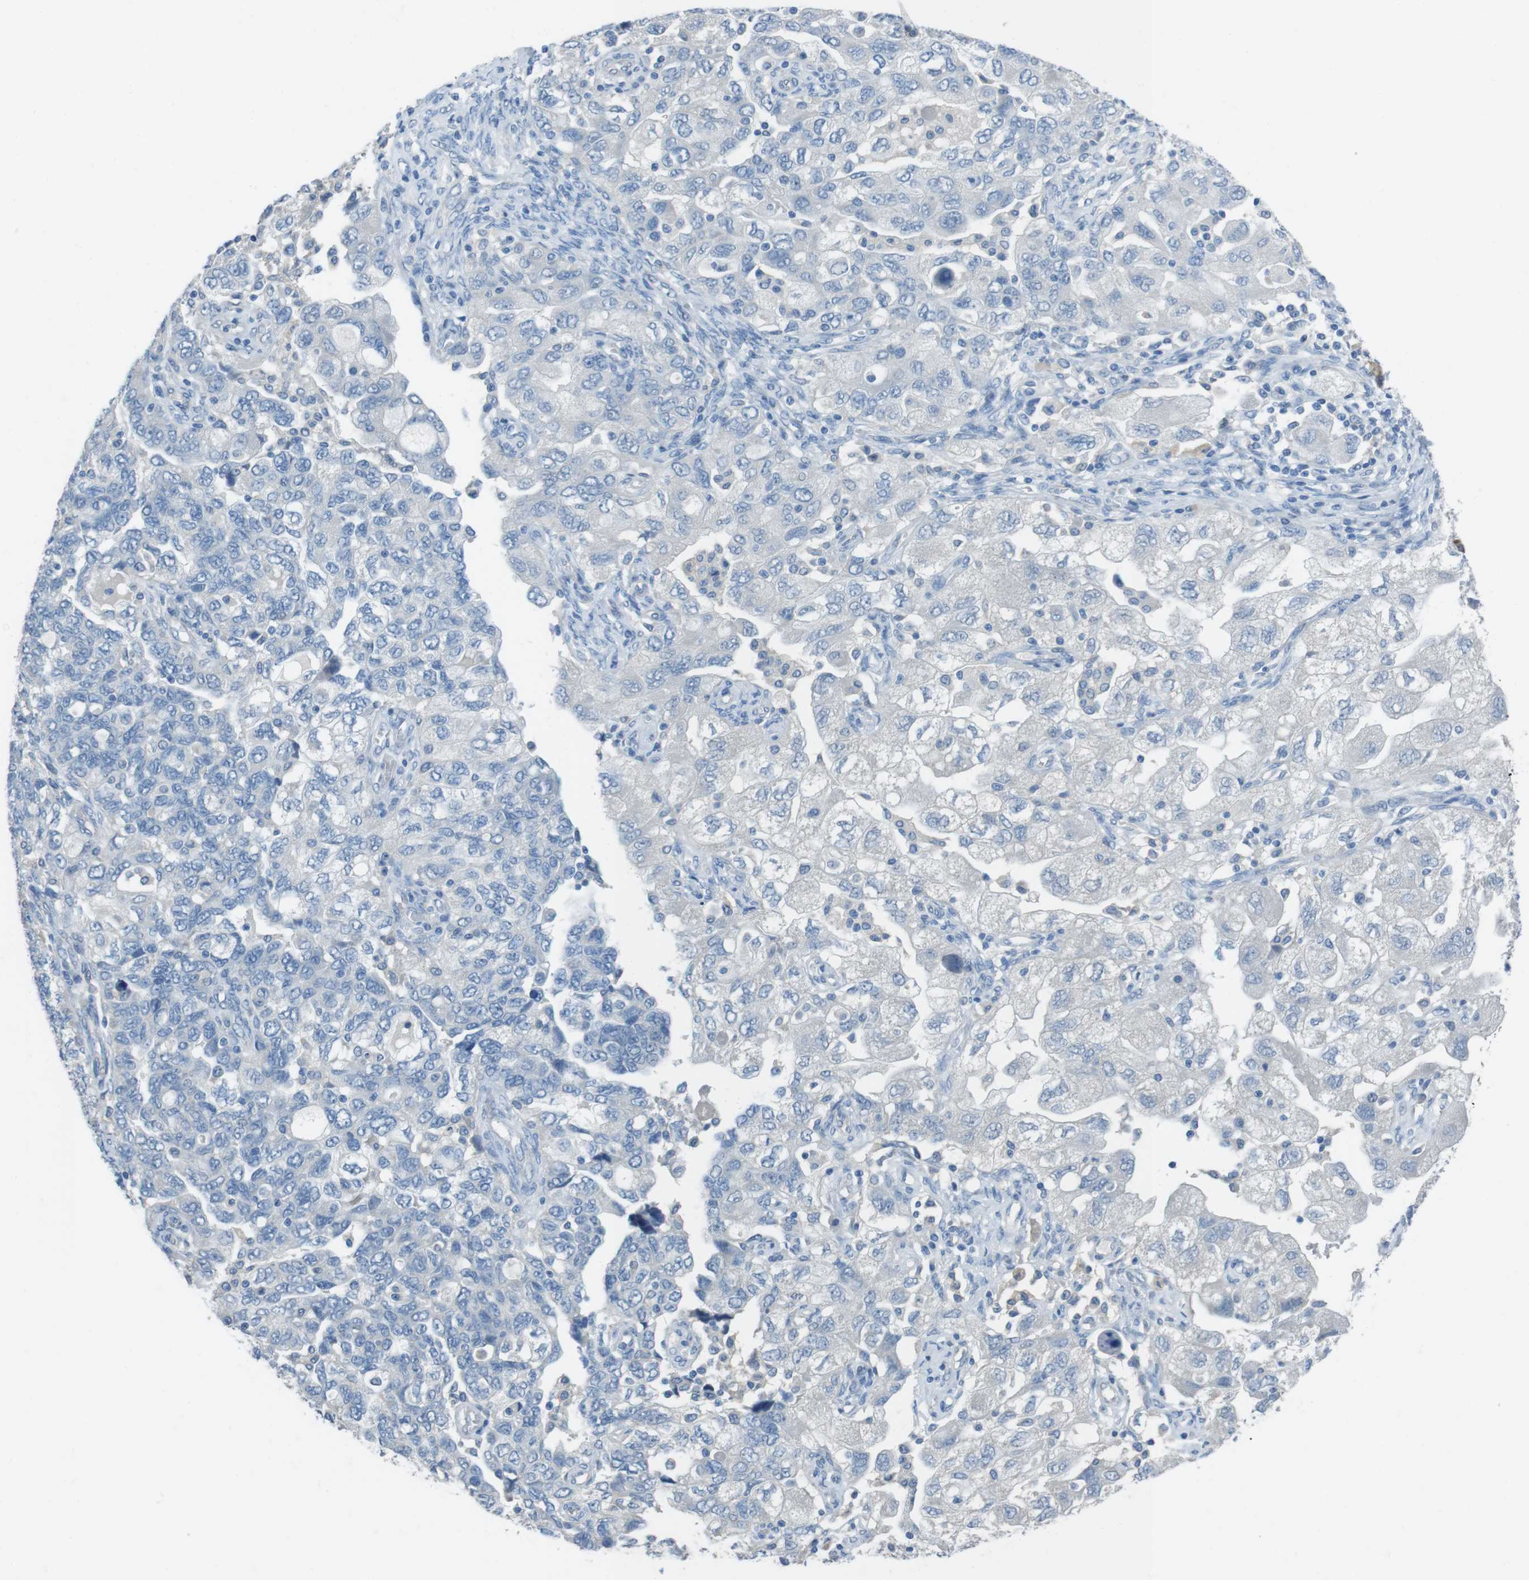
{"staining": {"intensity": "negative", "quantity": "none", "location": "none"}, "tissue": "ovarian cancer", "cell_type": "Tumor cells", "image_type": "cancer", "snomed": [{"axis": "morphology", "description": "Carcinoma, NOS"}, {"axis": "morphology", "description": "Cystadenocarcinoma, serous, NOS"}, {"axis": "topography", "description": "Ovary"}], "caption": "Immunohistochemistry (IHC) image of neoplastic tissue: human ovarian carcinoma stained with DAB exhibits no significant protein expression in tumor cells. The staining is performed using DAB brown chromogen with nuclei counter-stained in using hematoxylin.", "gene": "CYP2C8", "patient": {"sex": "female", "age": 69}}